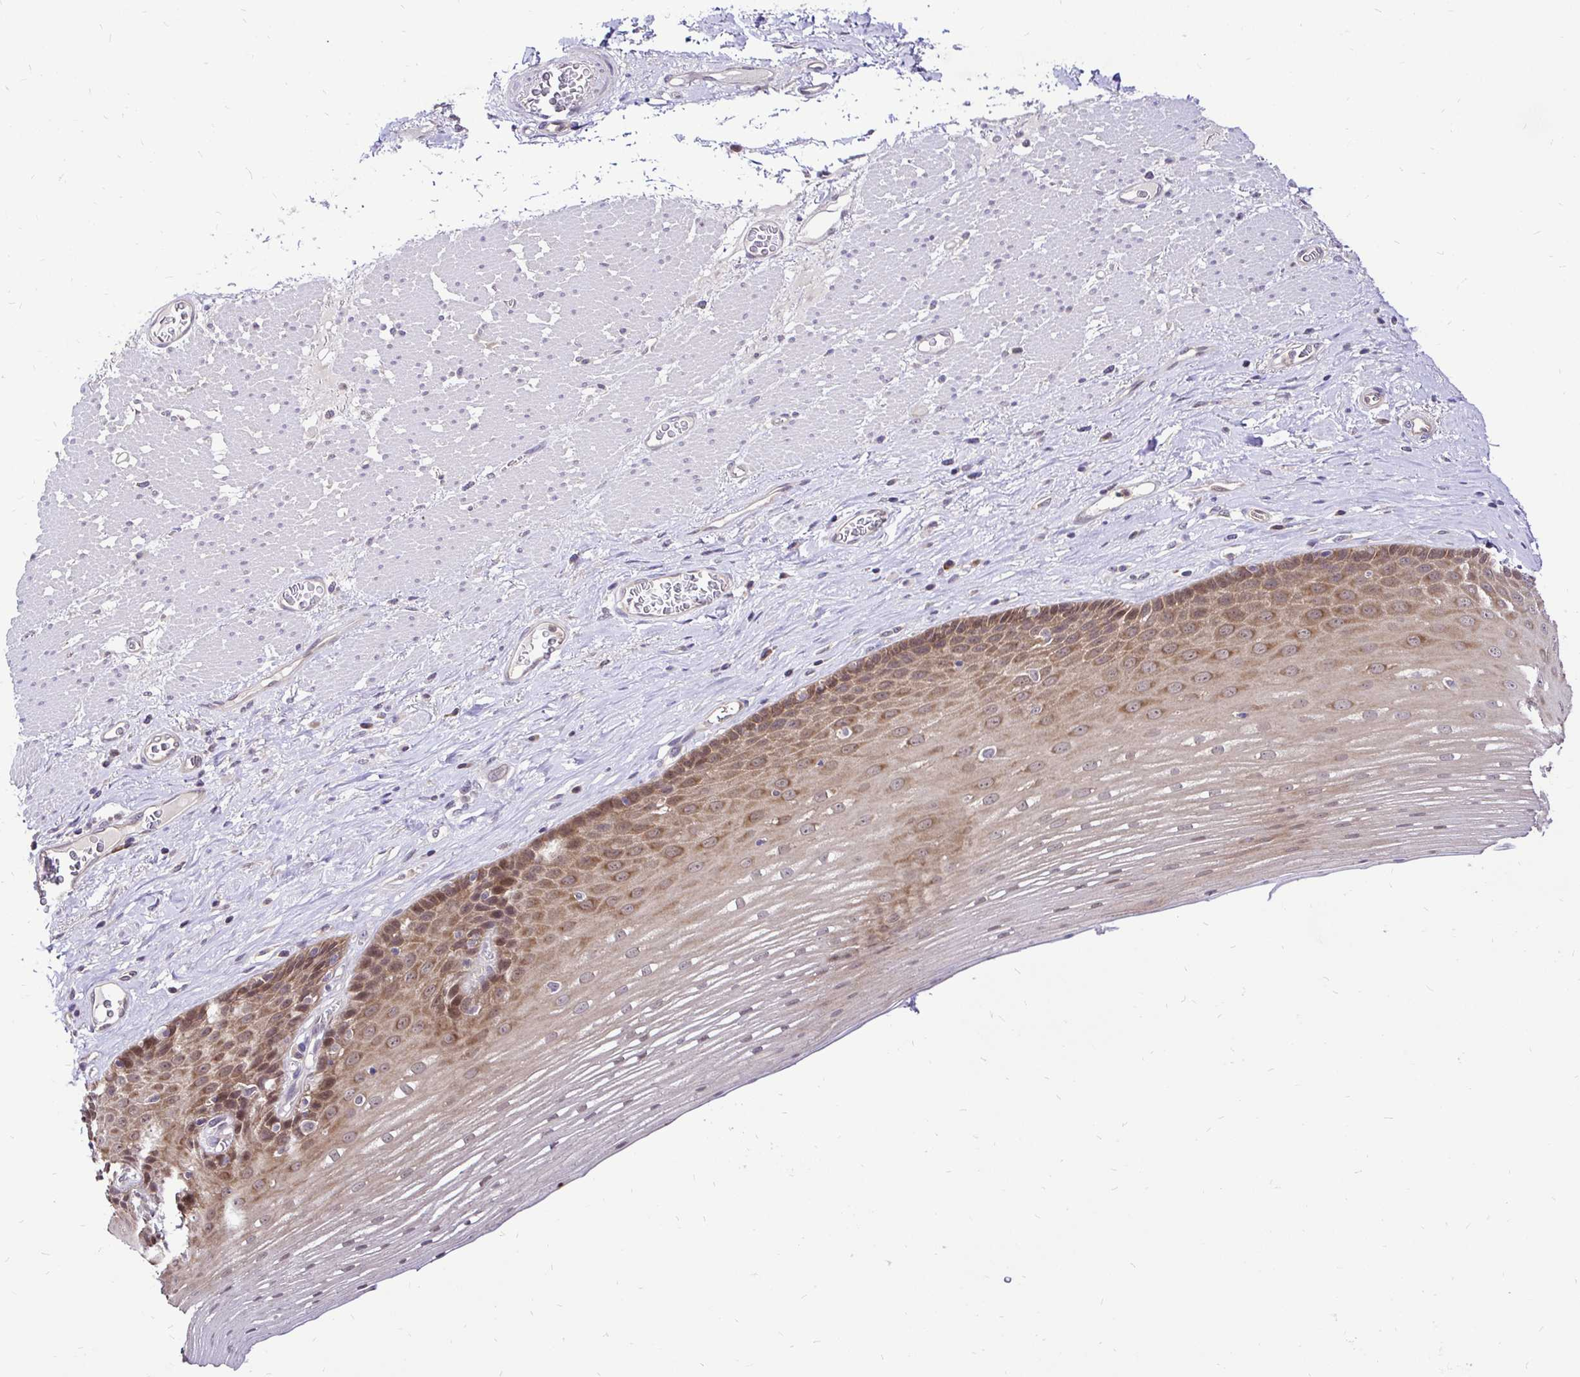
{"staining": {"intensity": "moderate", "quantity": ">75%", "location": "cytoplasmic/membranous,nuclear"}, "tissue": "esophagus", "cell_type": "Squamous epithelial cells", "image_type": "normal", "snomed": [{"axis": "morphology", "description": "Normal tissue, NOS"}, {"axis": "topography", "description": "Esophagus"}], "caption": "Protein expression analysis of normal esophagus displays moderate cytoplasmic/membranous,nuclear expression in approximately >75% of squamous epithelial cells.", "gene": "UBE2M", "patient": {"sex": "male", "age": 62}}